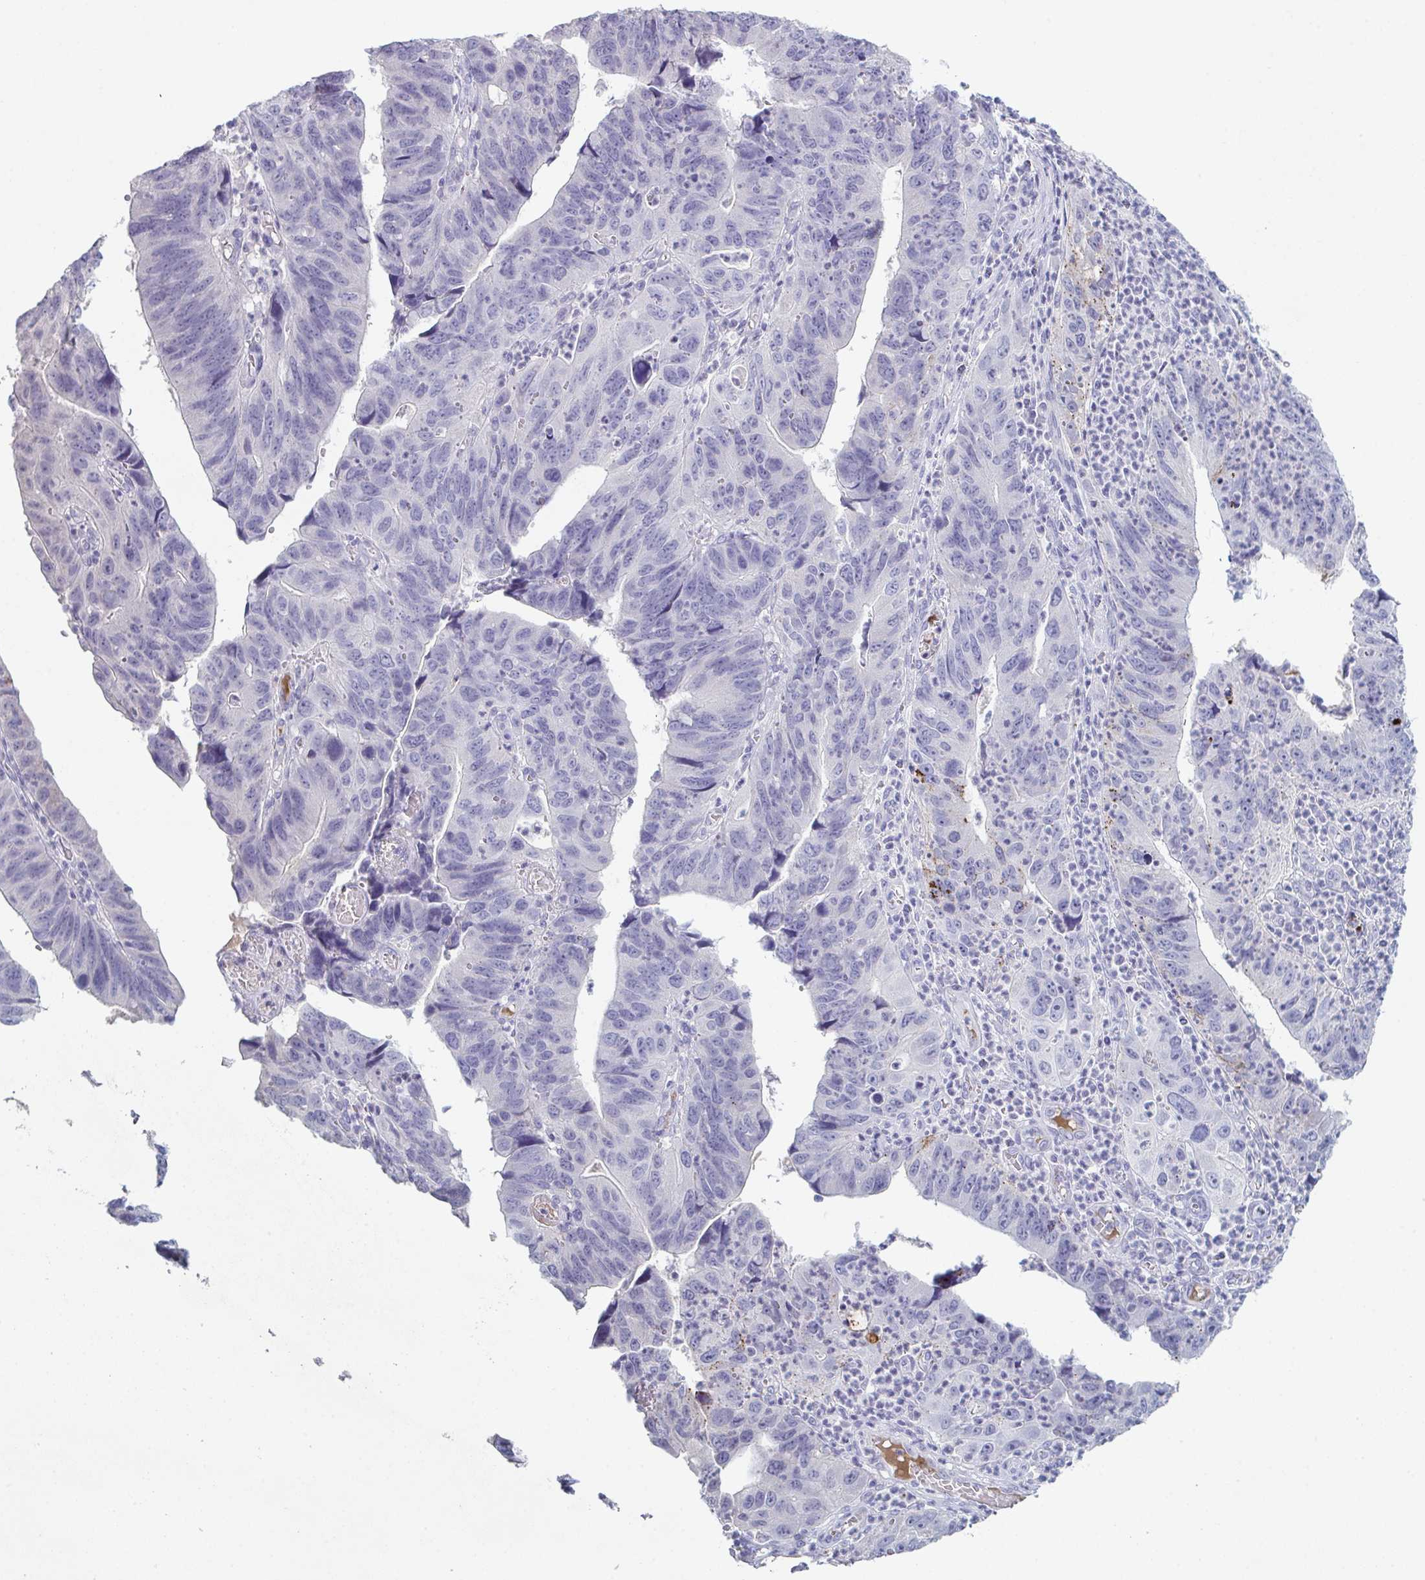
{"staining": {"intensity": "moderate", "quantity": "<25%", "location": "cytoplasmic/membranous"}, "tissue": "stomach cancer", "cell_type": "Tumor cells", "image_type": "cancer", "snomed": [{"axis": "morphology", "description": "Adenocarcinoma, NOS"}, {"axis": "topography", "description": "Stomach"}], "caption": "Adenocarcinoma (stomach) stained for a protein (brown) shows moderate cytoplasmic/membranous positive expression in about <25% of tumor cells.", "gene": "ADAM21", "patient": {"sex": "male", "age": 59}}